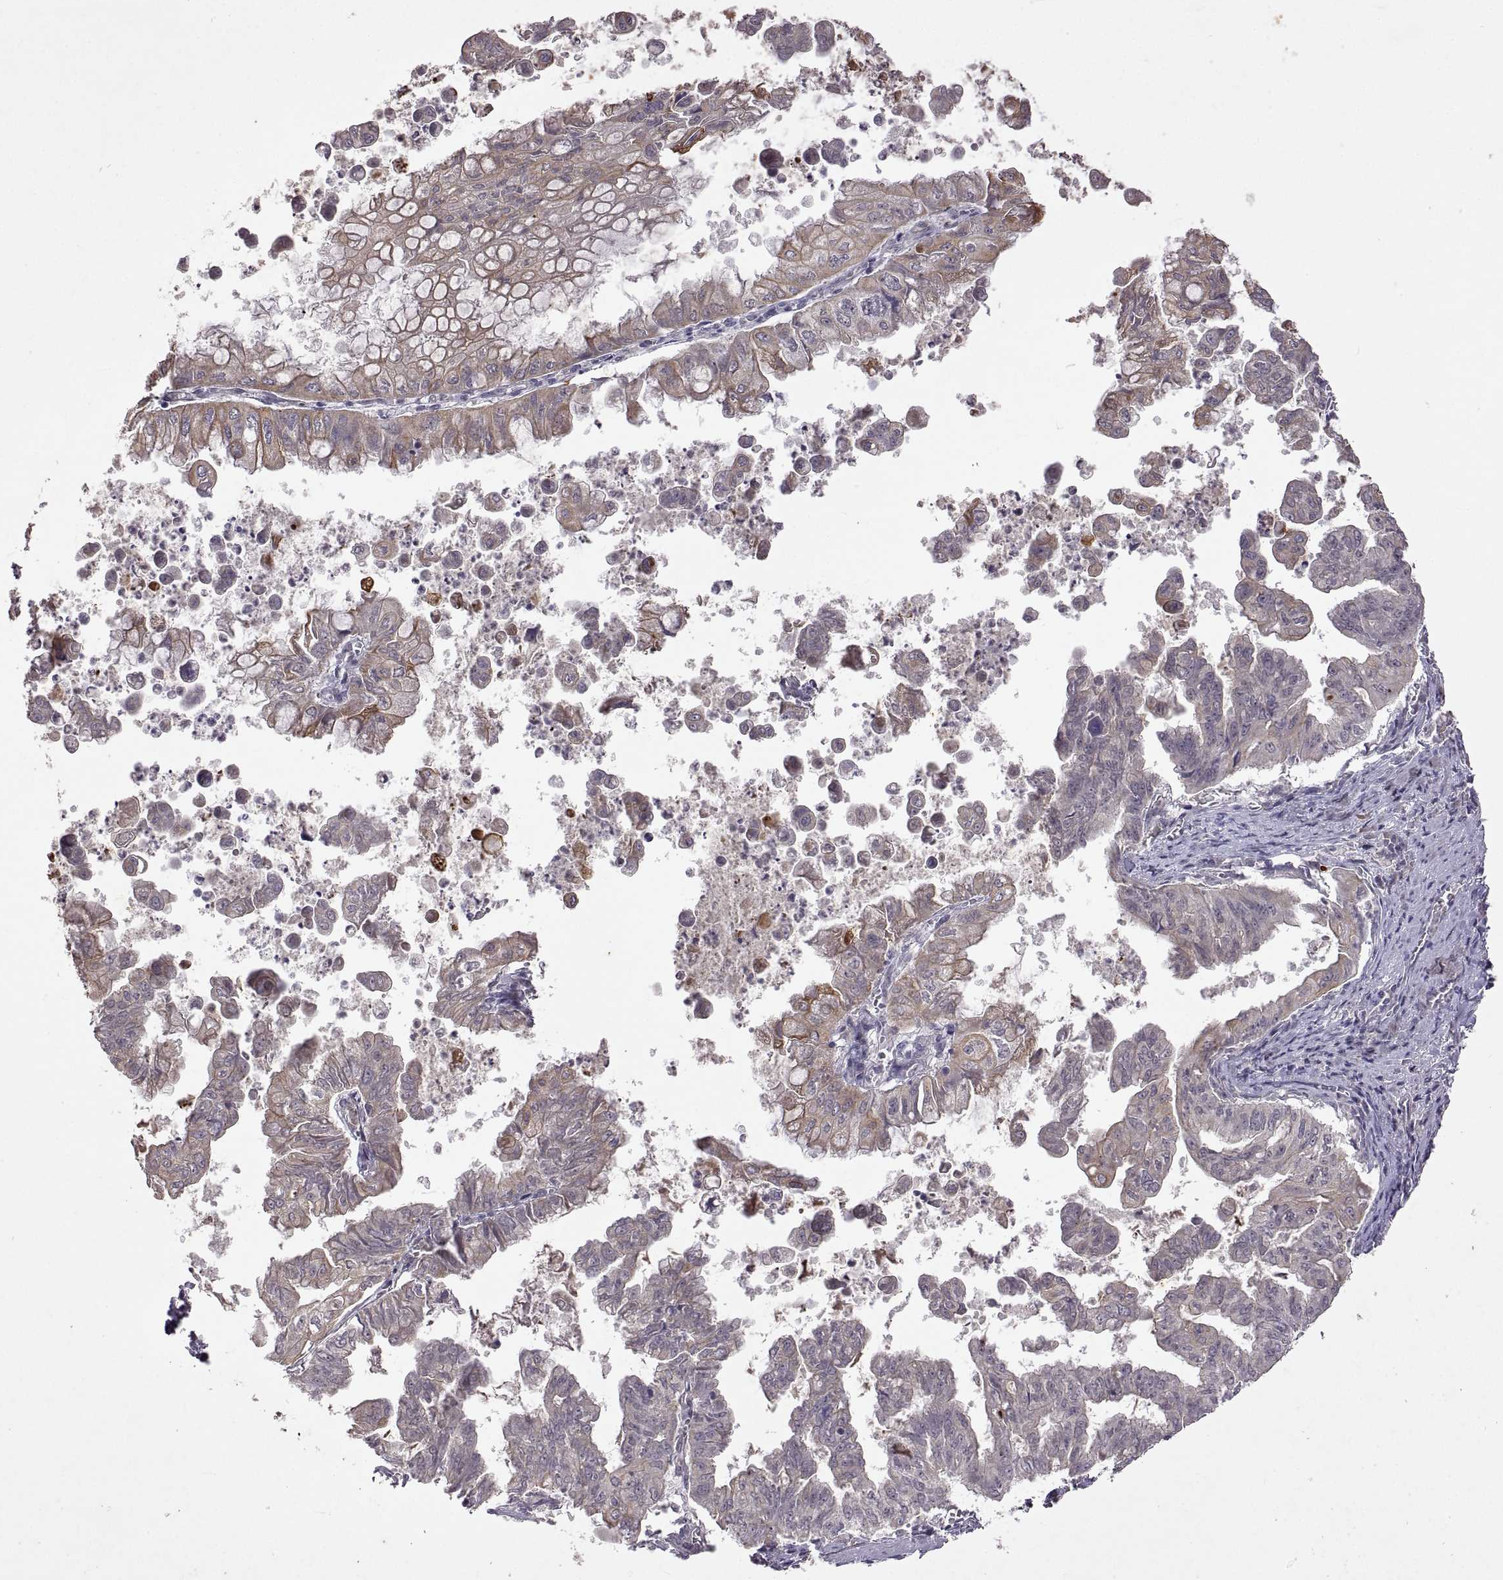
{"staining": {"intensity": "moderate", "quantity": ">75%", "location": "cytoplasmic/membranous"}, "tissue": "stomach cancer", "cell_type": "Tumor cells", "image_type": "cancer", "snomed": [{"axis": "morphology", "description": "Adenocarcinoma, NOS"}, {"axis": "topography", "description": "Stomach, upper"}], "caption": "Immunohistochemistry (IHC) micrograph of human stomach cancer (adenocarcinoma) stained for a protein (brown), which displays medium levels of moderate cytoplasmic/membranous positivity in about >75% of tumor cells.", "gene": "LAMA1", "patient": {"sex": "male", "age": 80}}